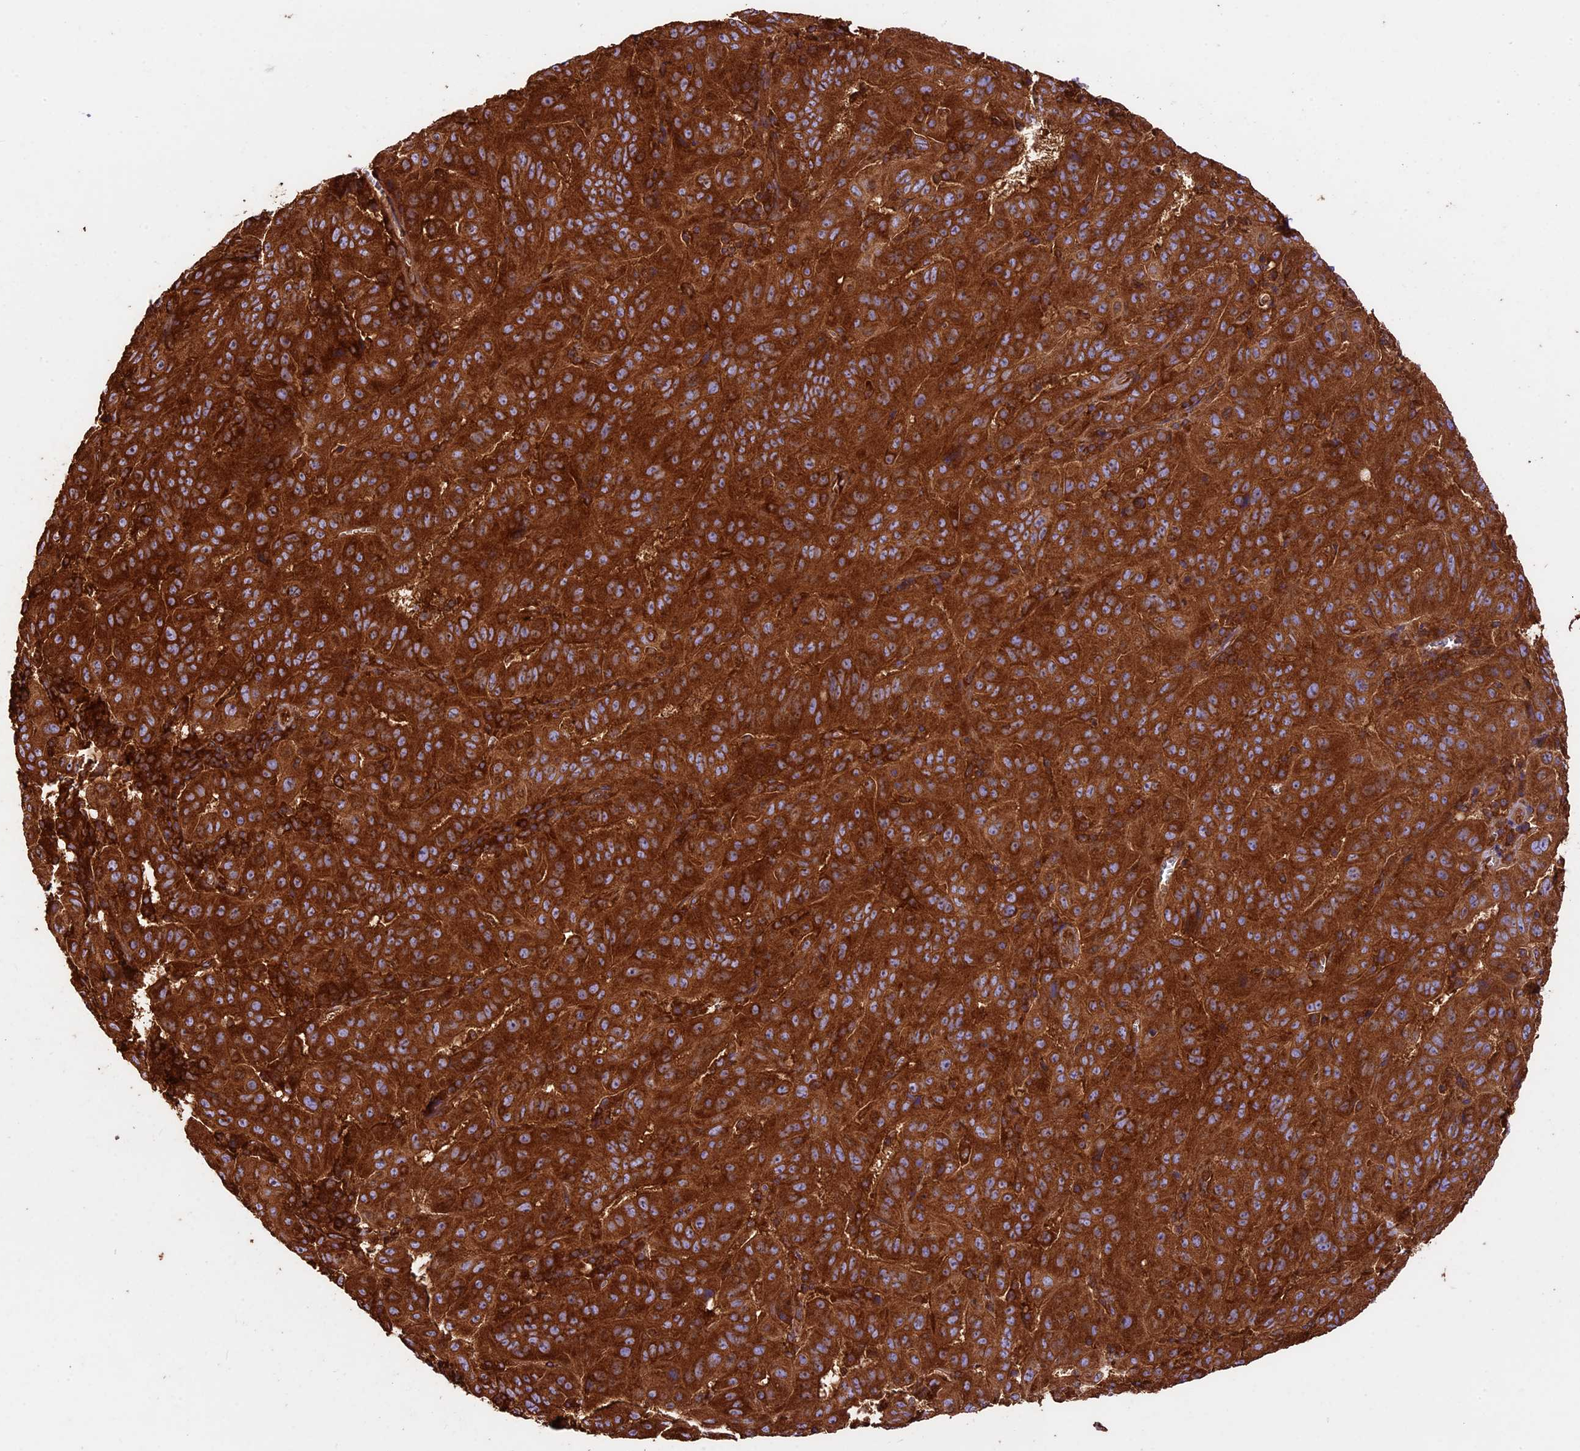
{"staining": {"intensity": "strong", "quantity": ">75%", "location": "cytoplasmic/membranous"}, "tissue": "pancreatic cancer", "cell_type": "Tumor cells", "image_type": "cancer", "snomed": [{"axis": "morphology", "description": "Adenocarcinoma, NOS"}, {"axis": "topography", "description": "Pancreas"}], "caption": "The immunohistochemical stain labels strong cytoplasmic/membranous positivity in tumor cells of pancreatic cancer tissue.", "gene": "KARS1", "patient": {"sex": "male", "age": 63}}